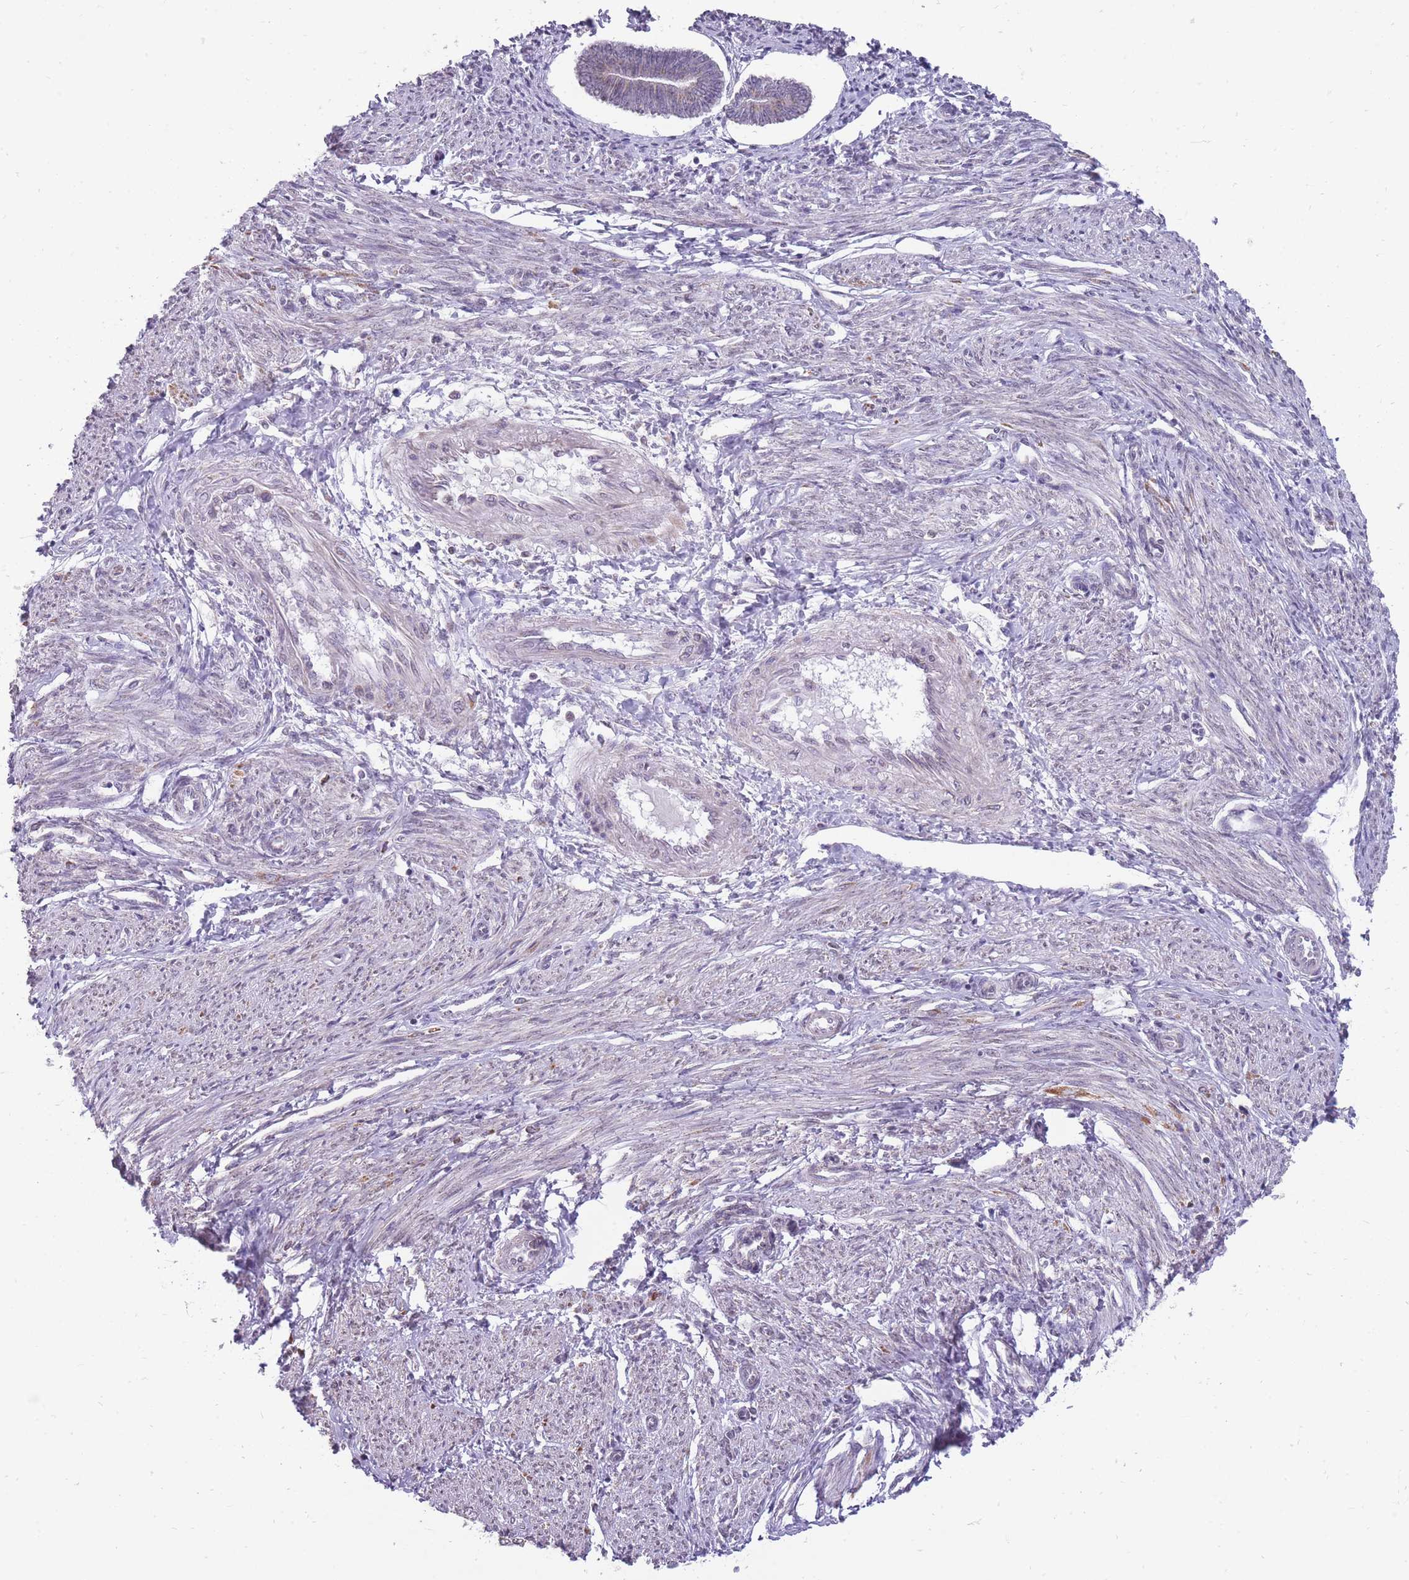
{"staining": {"intensity": "weak", "quantity": "<25%", "location": "cytoplasmic/membranous"}, "tissue": "endometrial cancer", "cell_type": "Tumor cells", "image_type": "cancer", "snomed": [{"axis": "morphology", "description": "Adenocarcinoma, NOS"}, {"axis": "topography", "description": "Endometrium"}], "caption": "The image exhibits no staining of tumor cells in endometrial cancer.", "gene": "NELL1", "patient": {"sex": "female", "age": 58}}